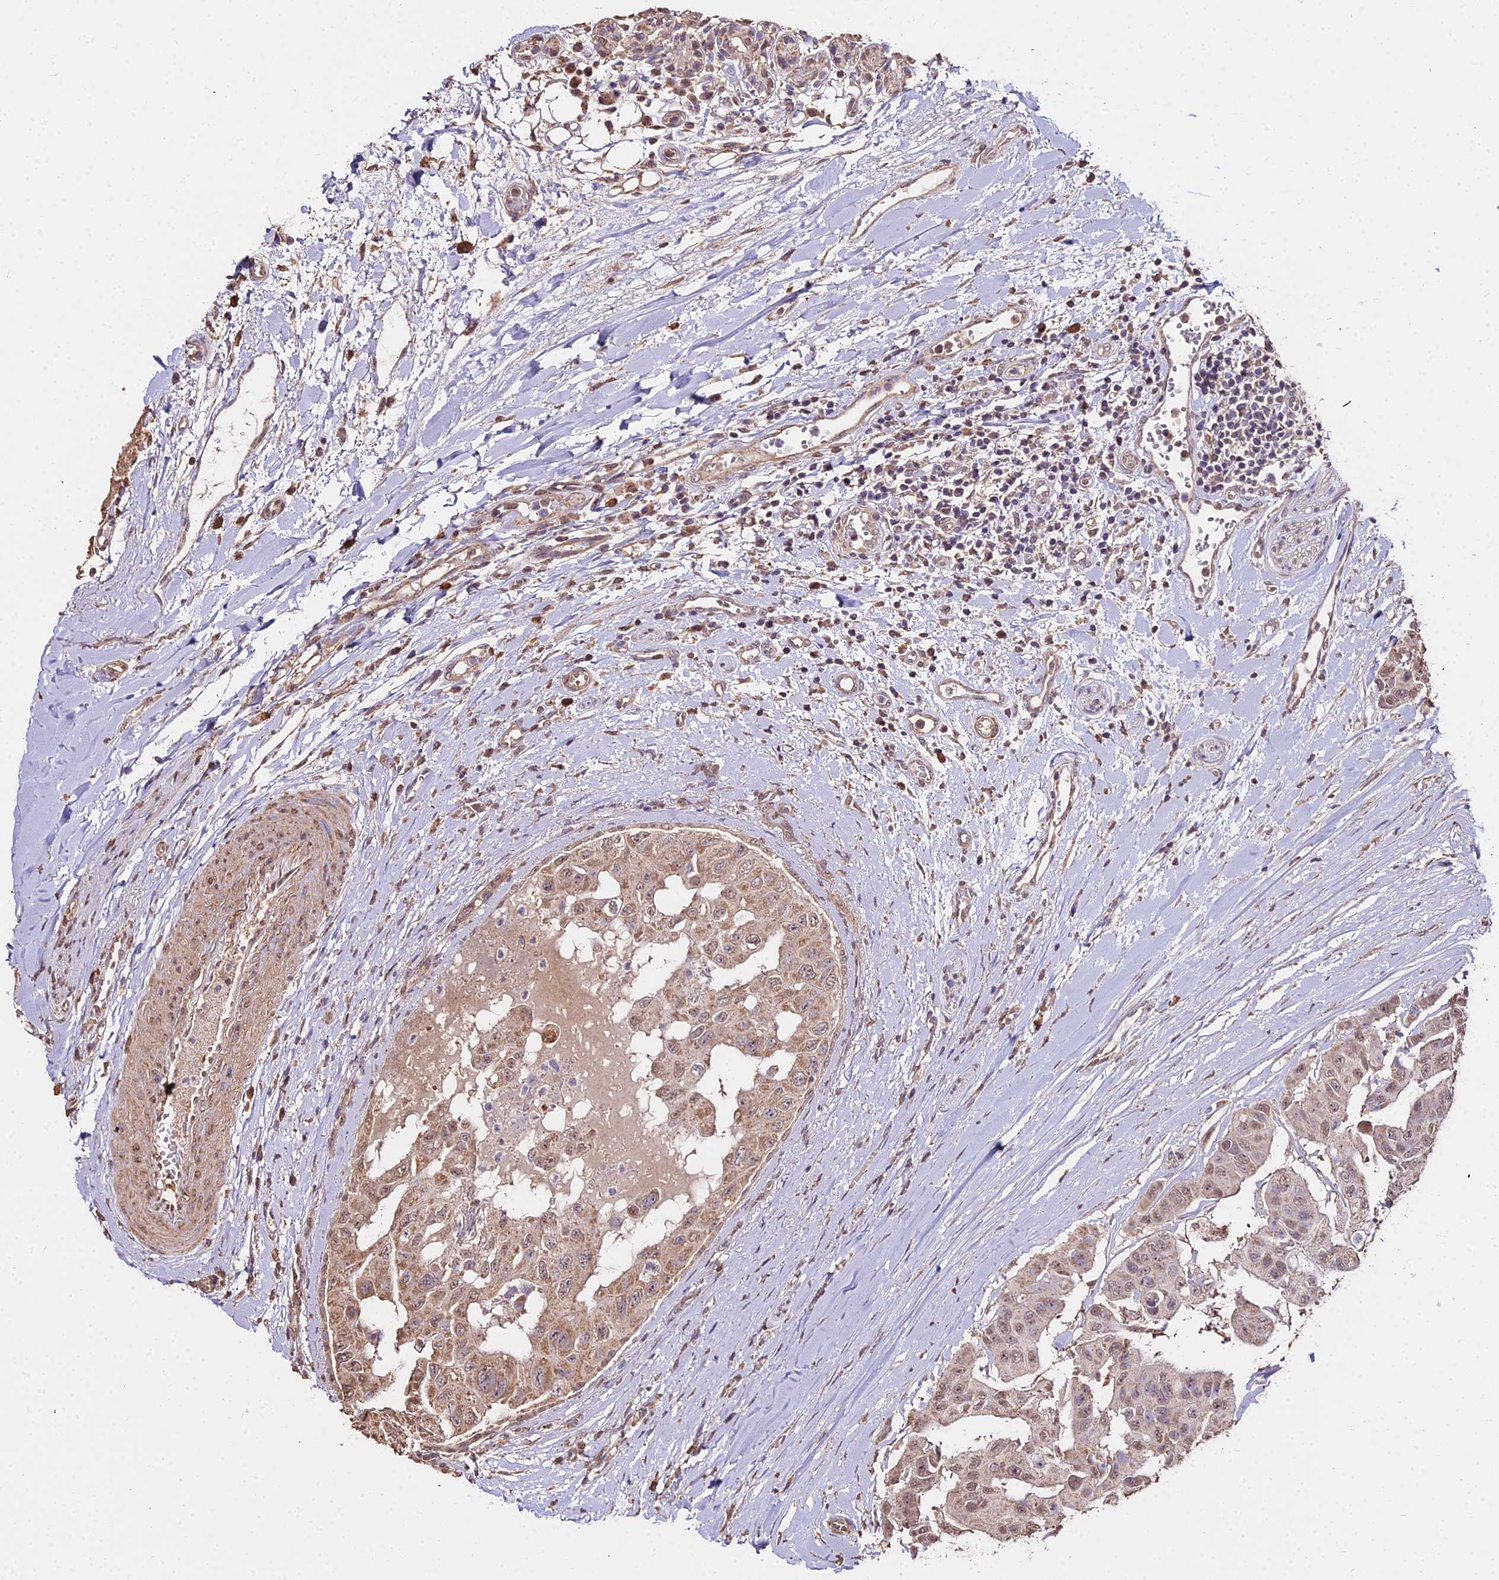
{"staining": {"intensity": "moderate", "quantity": ">75%", "location": "cytoplasmic/membranous,nuclear"}, "tissue": "head and neck cancer", "cell_type": "Tumor cells", "image_type": "cancer", "snomed": [{"axis": "morphology", "description": "Adenocarcinoma, NOS"}, {"axis": "morphology", "description": "Adenocarcinoma, metastatic, NOS"}, {"axis": "topography", "description": "Head-Neck"}], "caption": "Moderate cytoplasmic/membranous and nuclear positivity for a protein is identified in approximately >75% of tumor cells of adenocarcinoma (head and neck) using IHC.", "gene": "METTL13", "patient": {"sex": "male", "age": 75}}